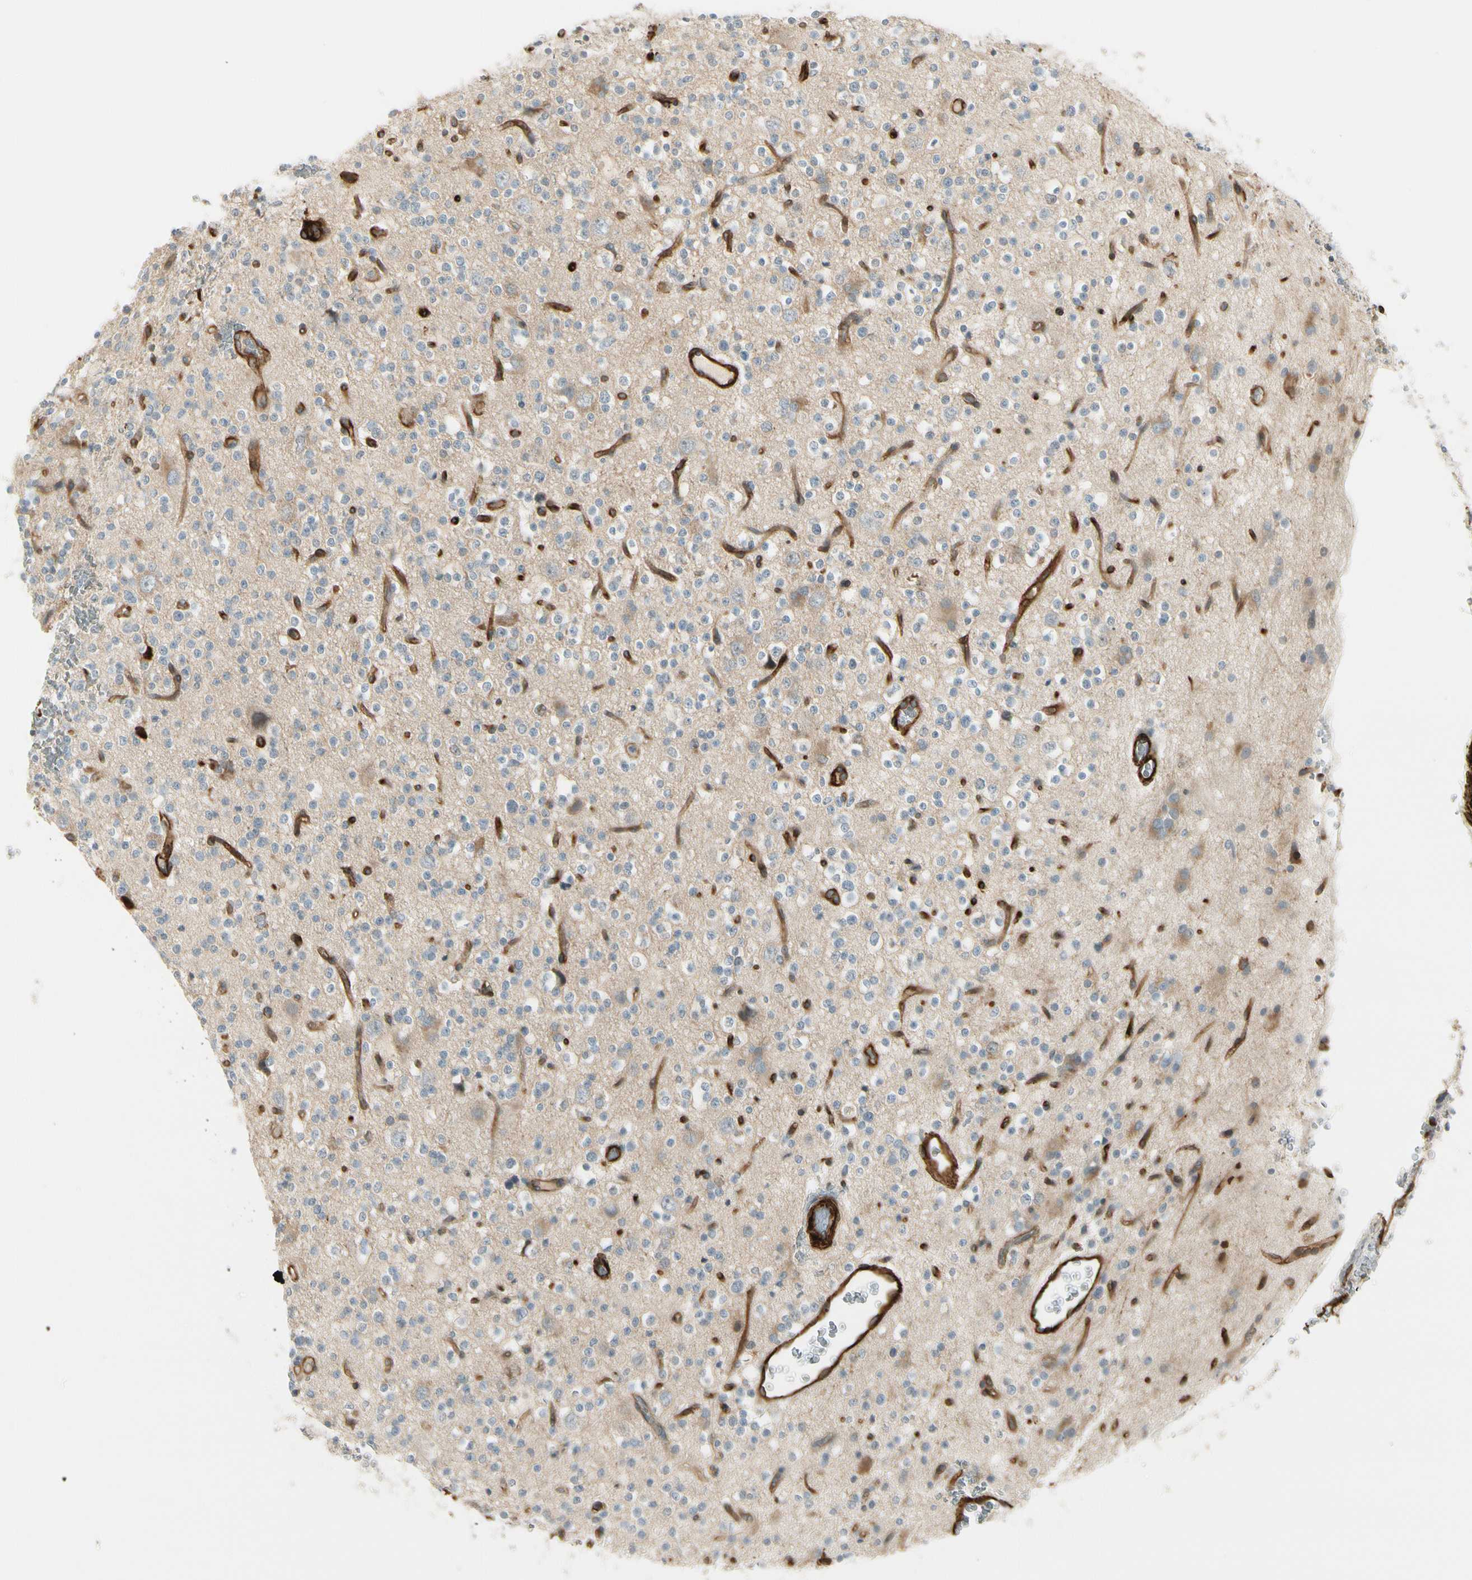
{"staining": {"intensity": "weak", "quantity": "<25%", "location": "cytoplasmic/membranous"}, "tissue": "glioma", "cell_type": "Tumor cells", "image_type": "cancer", "snomed": [{"axis": "morphology", "description": "Glioma, malignant, High grade"}, {"axis": "topography", "description": "Brain"}], "caption": "Photomicrograph shows no protein expression in tumor cells of glioma tissue.", "gene": "MCAM", "patient": {"sex": "male", "age": 47}}